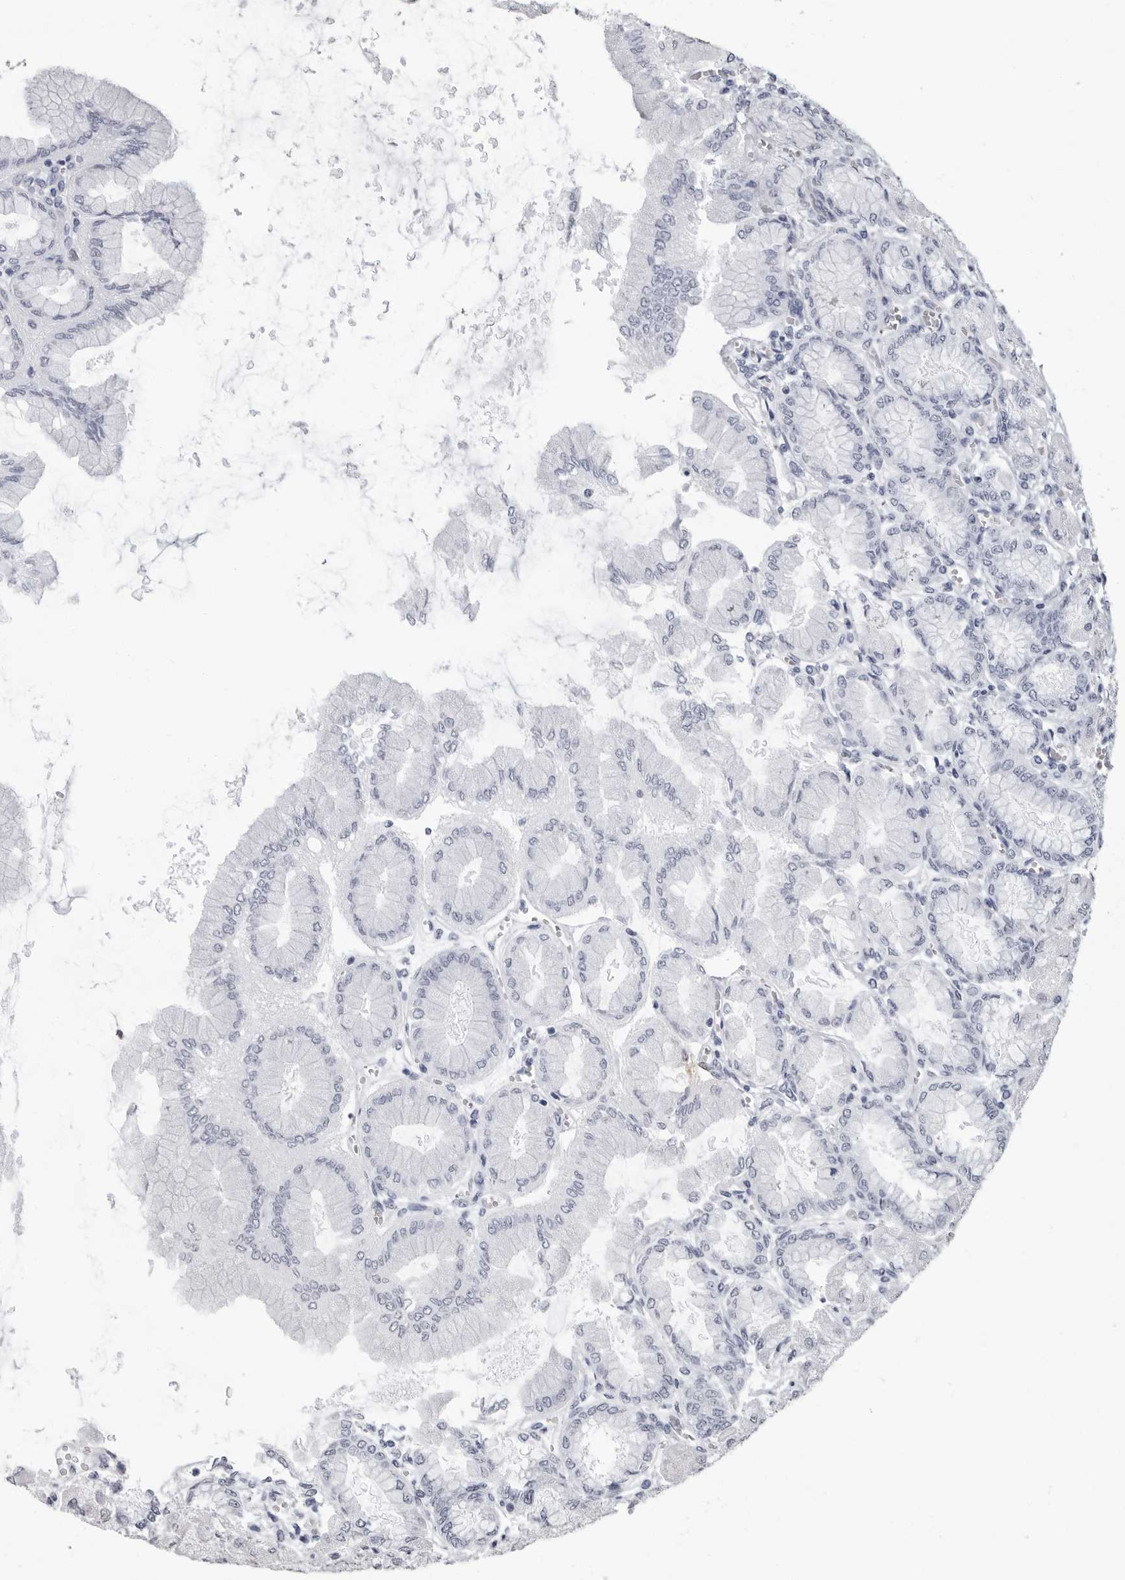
{"staining": {"intensity": "negative", "quantity": "none", "location": "none"}, "tissue": "stomach", "cell_type": "Glandular cells", "image_type": "normal", "snomed": [{"axis": "morphology", "description": "Normal tissue, NOS"}, {"axis": "topography", "description": "Stomach, upper"}], "caption": "DAB (3,3'-diaminobenzidine) immunohistochemical staining of normal stomach reveals no significant staining in glandular cells.", "gene": "HEPACAM", "patient": {"sex": "female", "age": 56}}